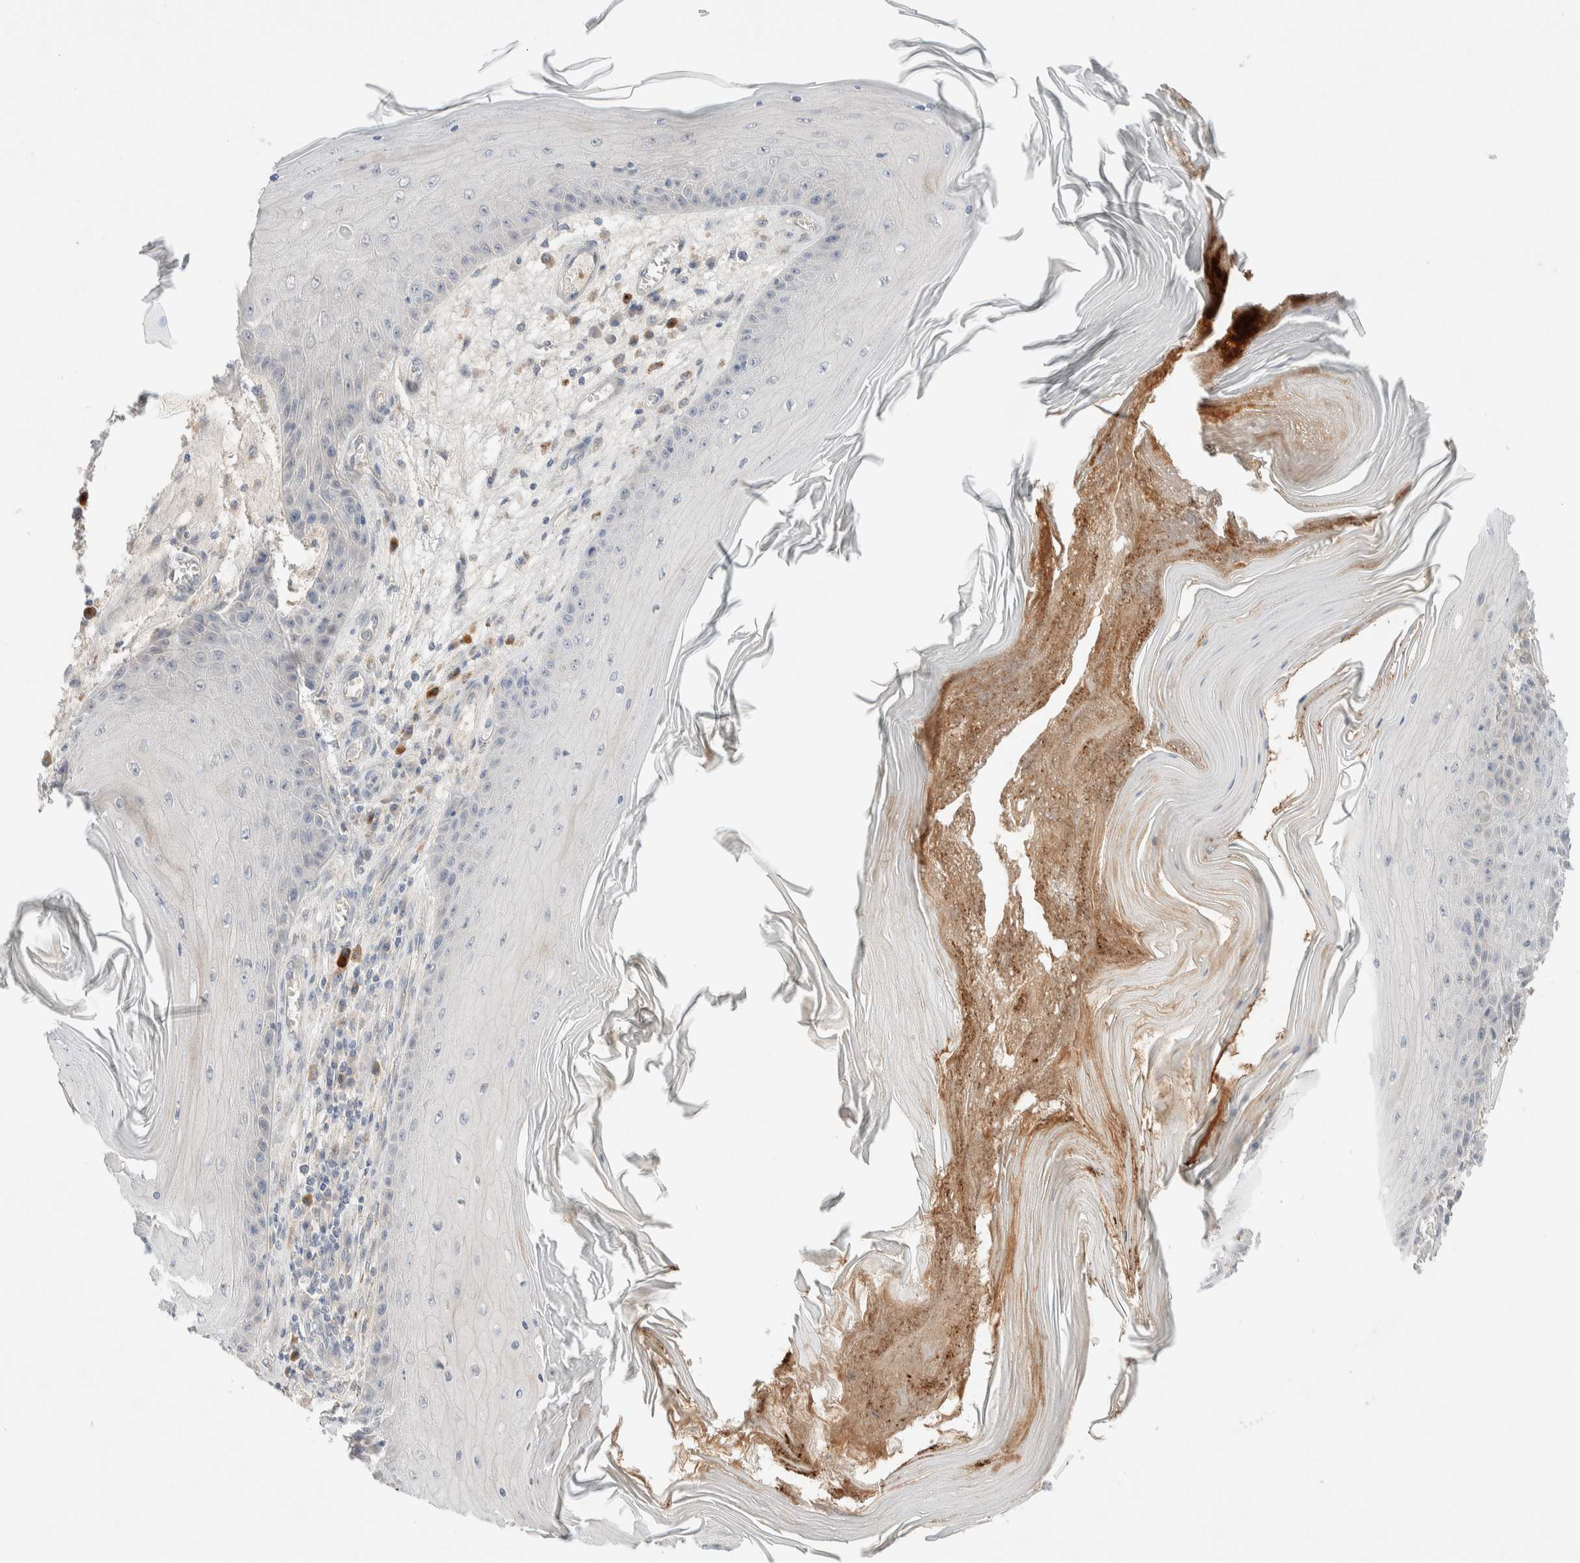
{"staining": {"intensity": "negative", "quantity": "none", "location": "none"}, "tissue": "skin cancer", "cell_type": "Tumor cells", "image_type": "cancer", "snomed": [{"axis": "morphology", "description": "Squamous cell carcinoma, NOS"}, {"axis": "topography", "description": "Skin"}], "caption": "There is no significant expression in tumor cells of skin cancer (squamous cell carcinoma). (IHC, brightfield microscopy, high magnification).", "gene": "CHKA", "patient": {"sex": "female", "age": 73}}